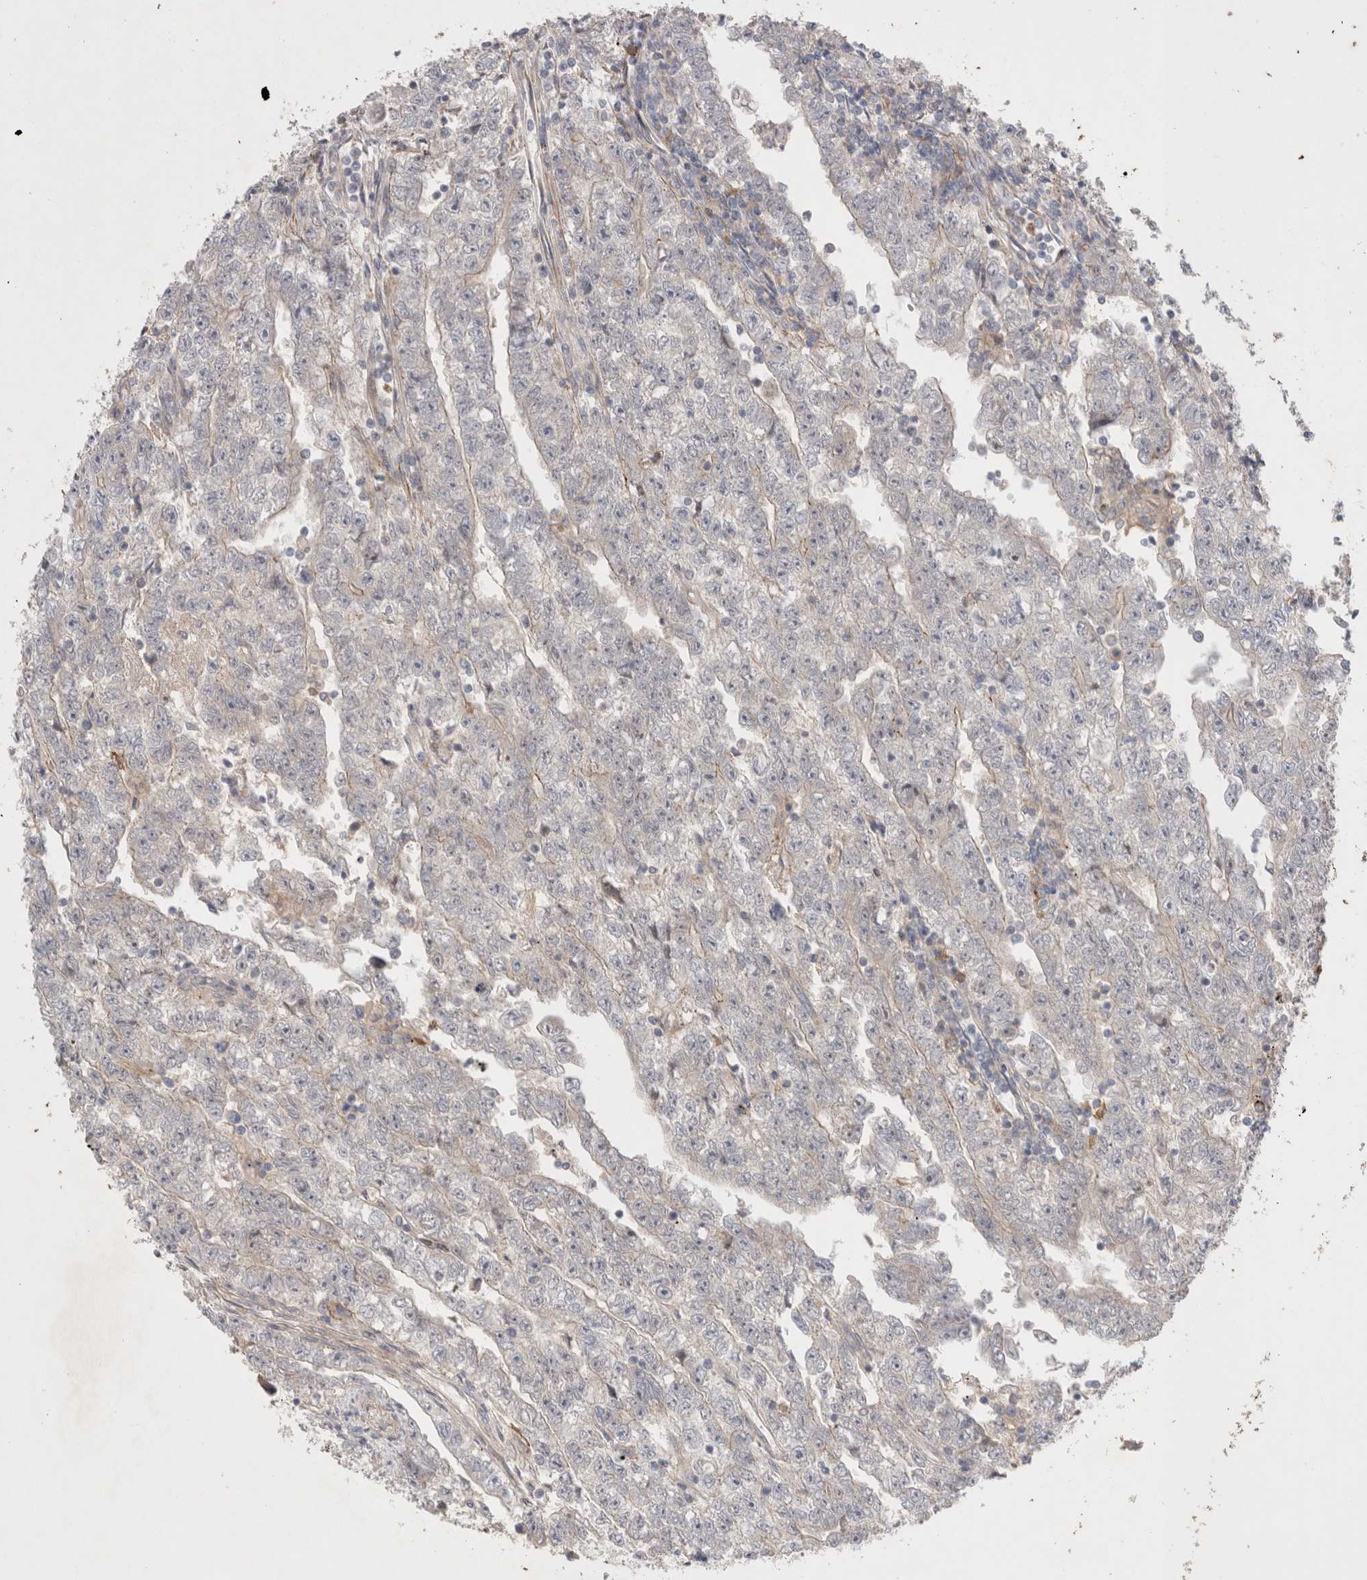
{"staining": {"intensity": "negative", "quantity": "none", "location": "none"}, "tissue": "testis cancer", "cell_type": "Tumor cells", "image_type": "cancer", "snomed": [{"axis": "morphology", "description": "Carcinoma, Embryonal, NOS"}, {"axis": "topography", "description": "Testis"}], "caption": "Testis cancer stained for a protein using IHC reveals no positivity tumor cells.", "gene": "GSDMB", "patient": {"sex": "male", "age": 25}}